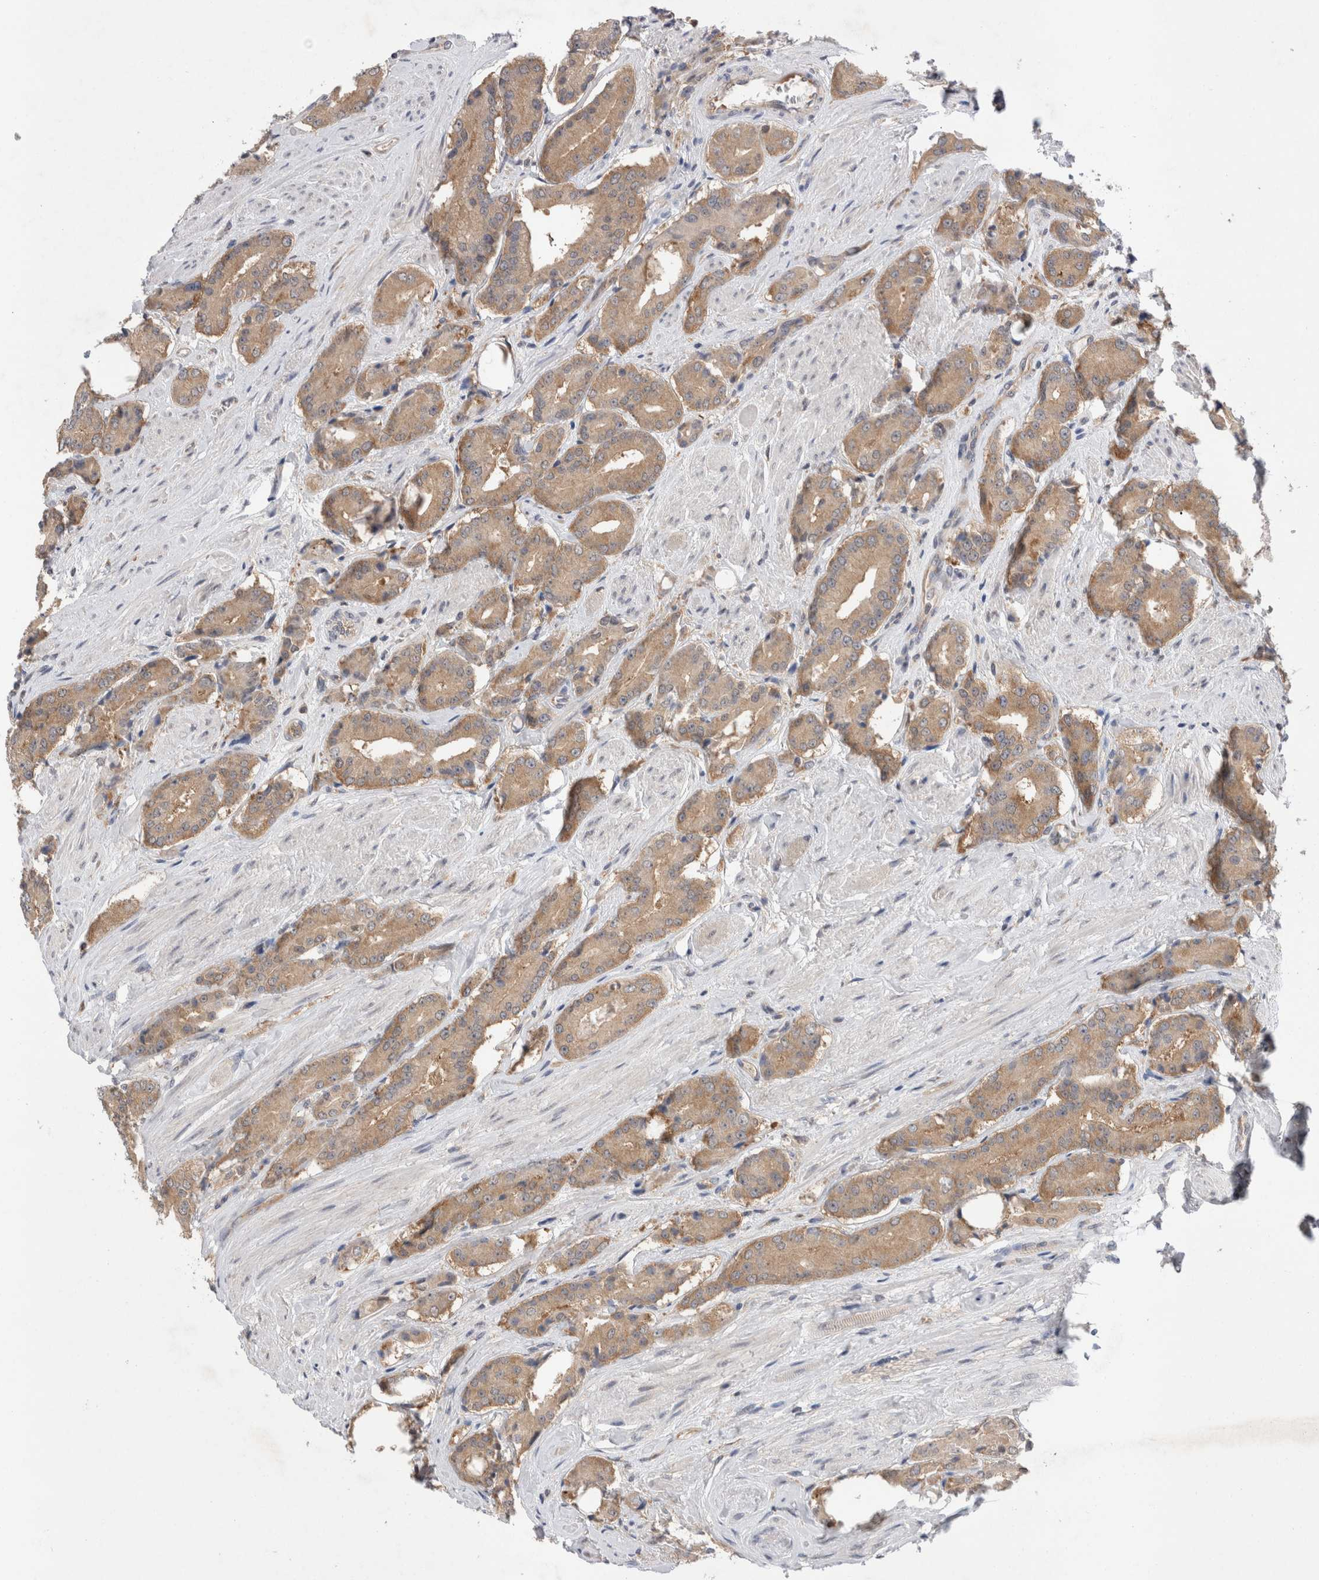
{"staining": {"intensity": "moderate", "quantity": ">75%", "location": "cytoplasmic/membranous"}, "tissue": "prostate cancer", "cell_type": "Tumor cells", "image_type": "cancer", "snomed": [{"axis": "morphology", "description": "Adenocarcinoma, High grade"}, {"axis": "topography", "description": "Prostate"}], "caption": "Prostate cancer was stained to show a protein in brown. There is medium levels of moderate cytoplasmic/membranous expression in about >75% of tumor cells. (DAB IHC, brown staining for protein, blue staining for nuclei).", "gene": "EIF3E", "patient": {"sex": "male", "age": 71}}